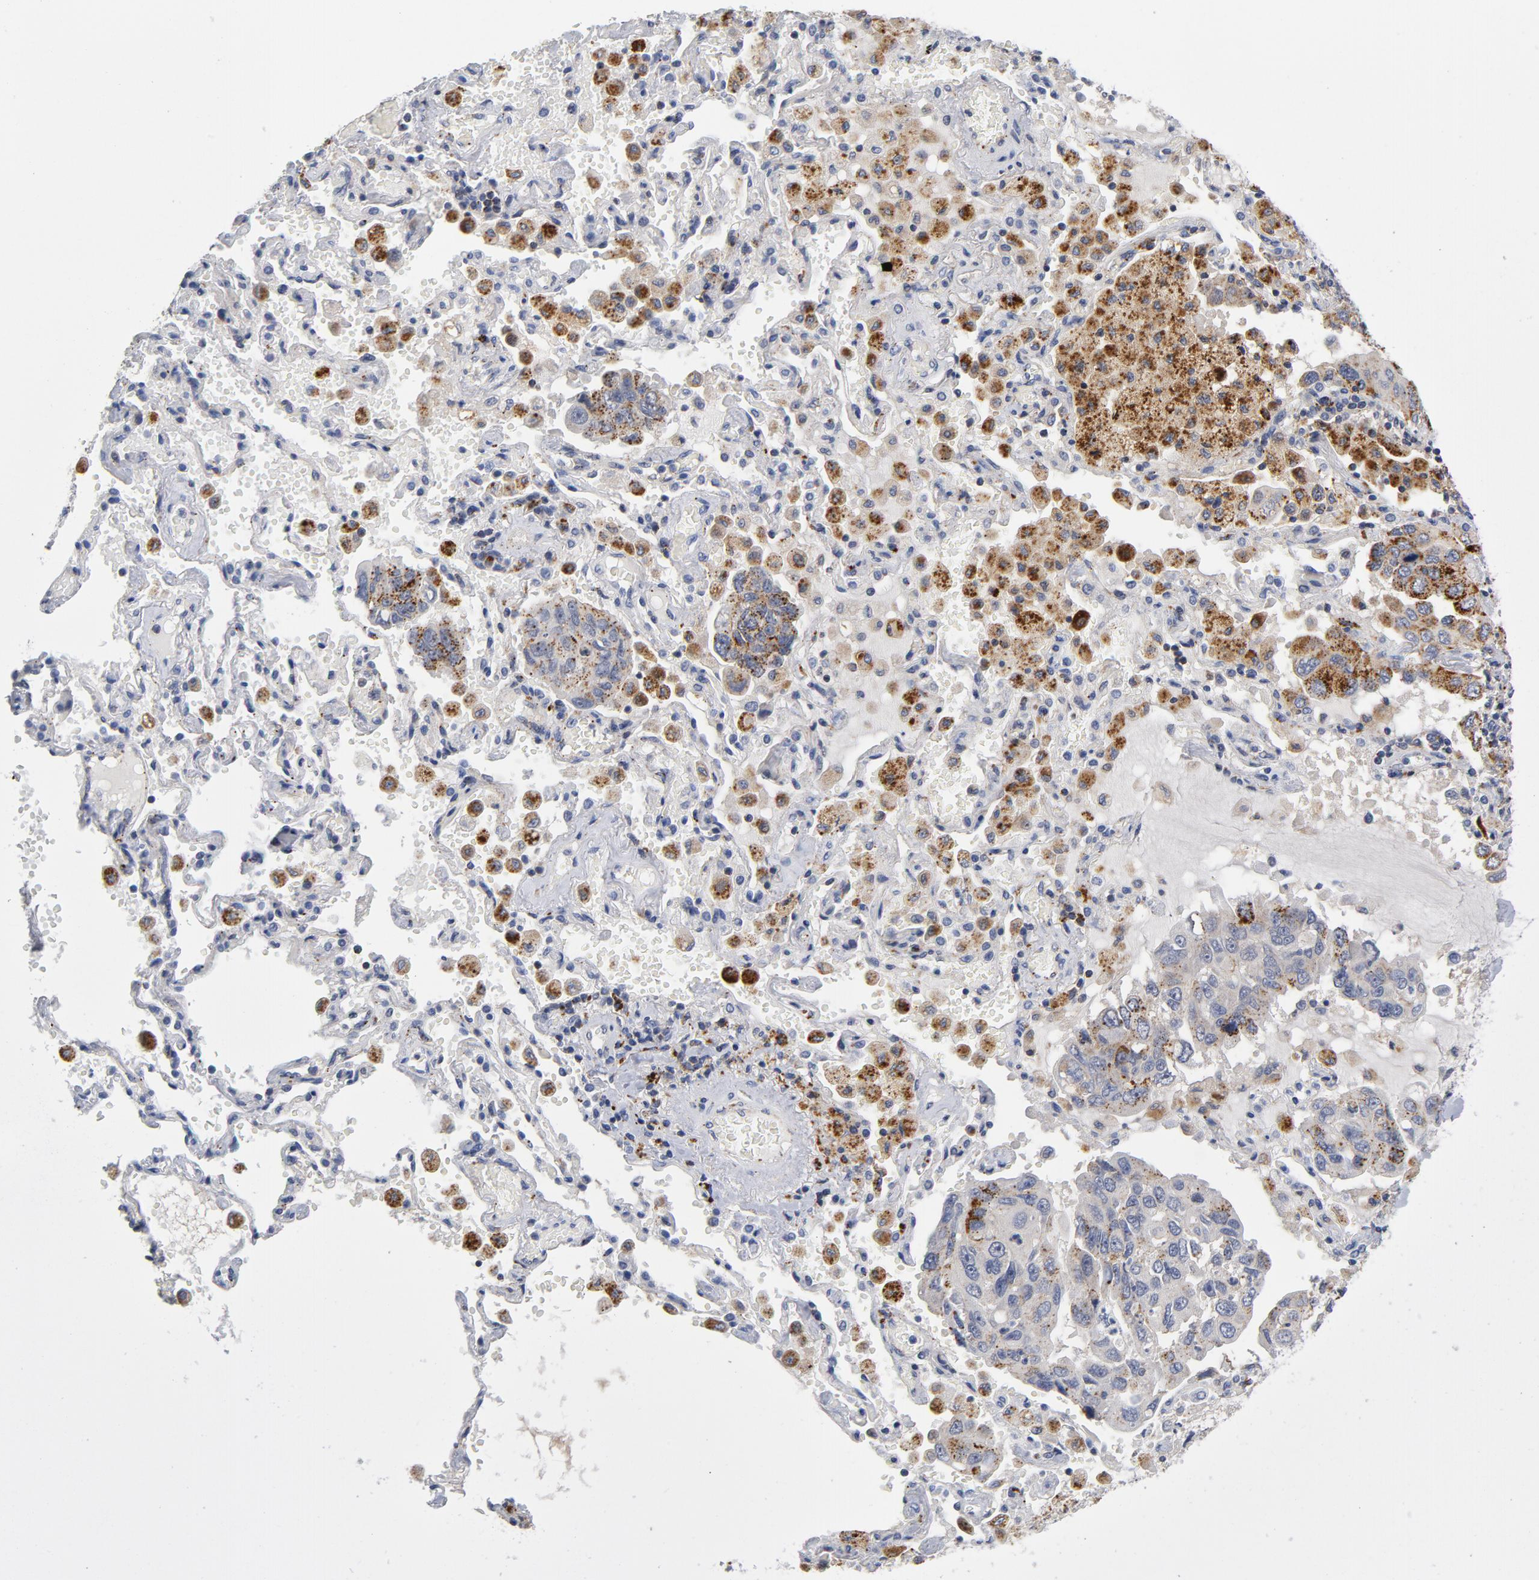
{"staining": {"intensity": "moderate", "quantity": "<25%", "location": "cytoplasmic/membranous"}, "tissue": "lung cancer", "cell_type": "Tumor cells", "image_type": "cancer", "snomed": [{"axis": "morphology", "description": "Adenocarcinoma, NOS"}, {"axis": "topography", "description": "Lung"}], "caption": "A micrograph of adenocarcinoma (lung) stained for a protein exhibits moderate cytoplasmic/membranous brown staining in tumor cells.", "gene": "AKT2", "patient": {"sex": "male", "age": 64}}